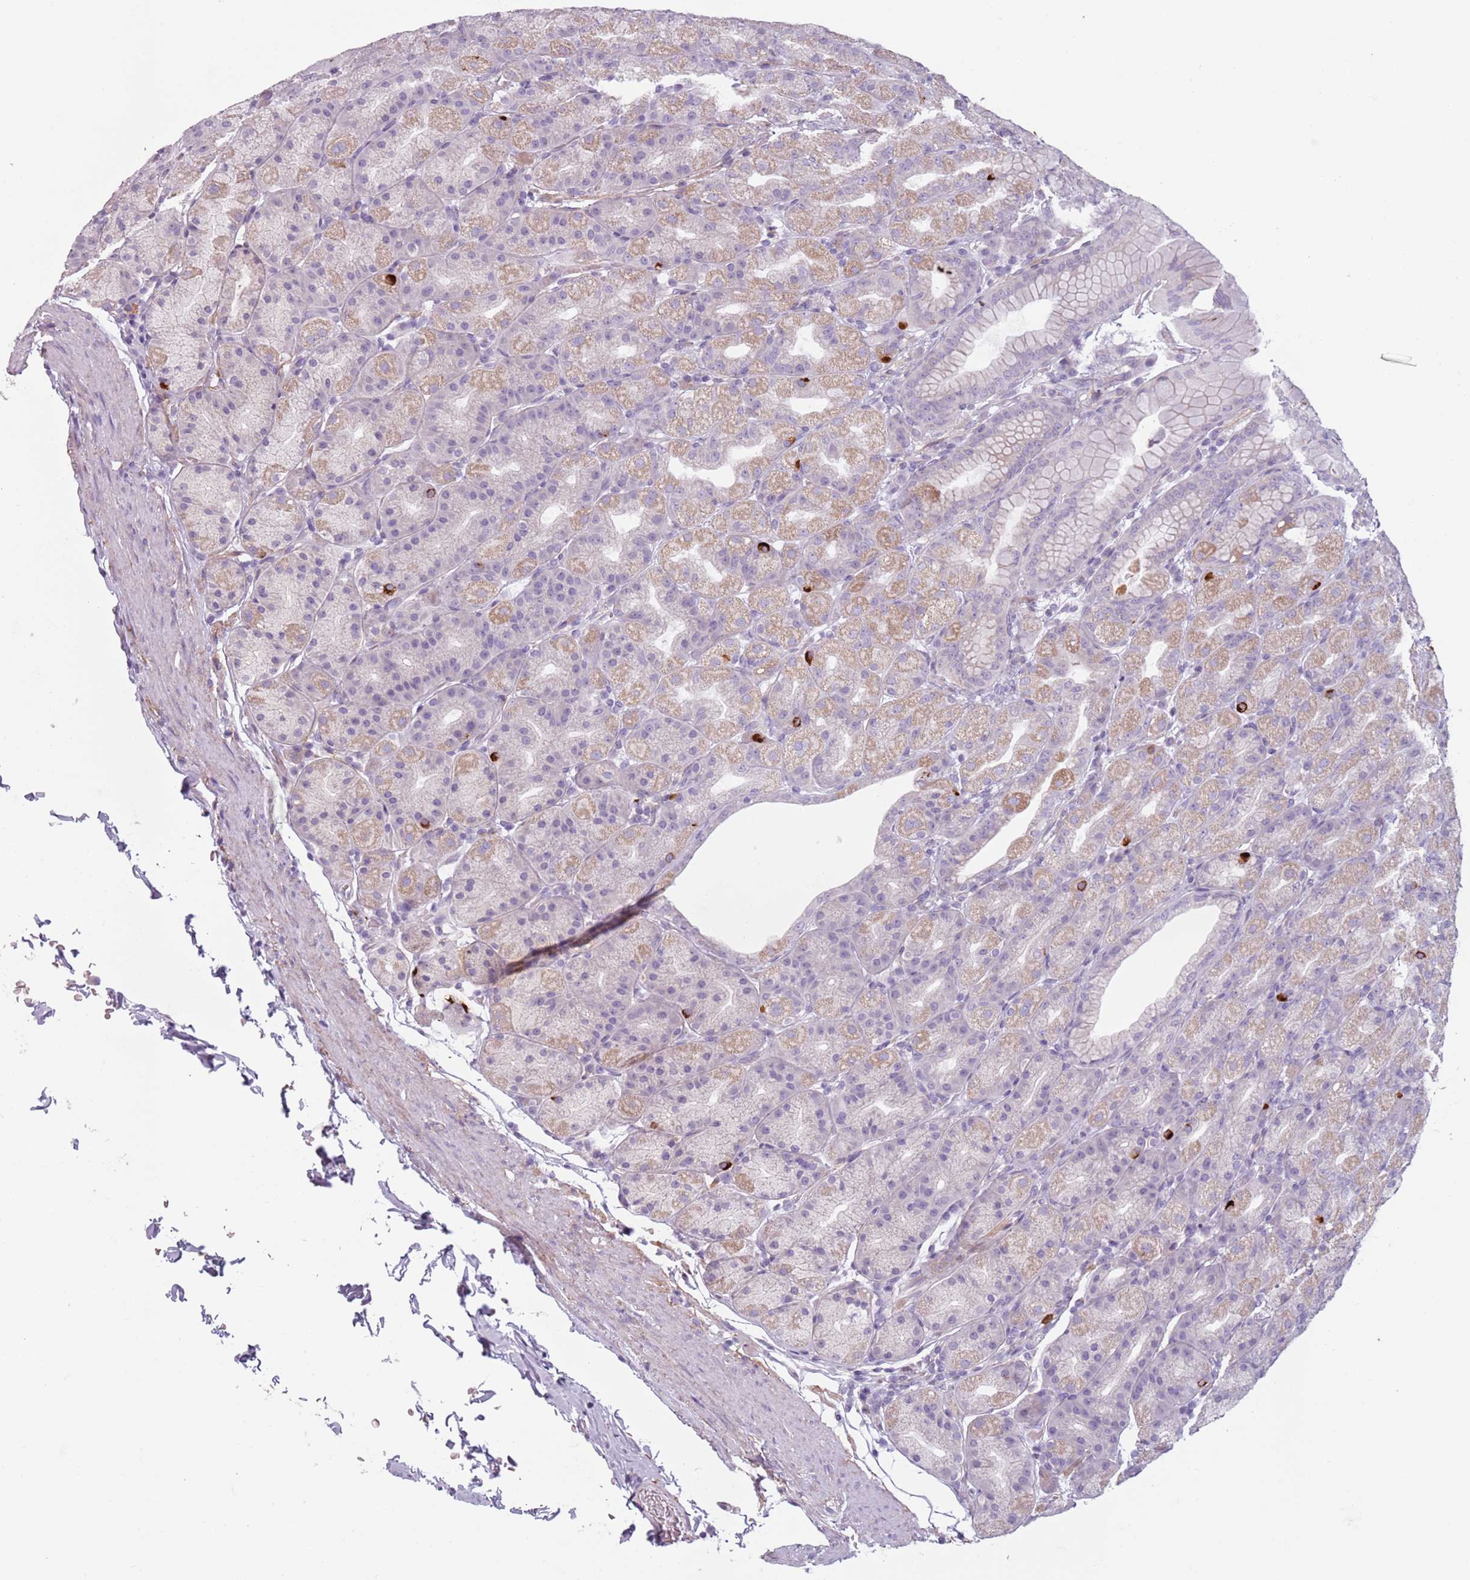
{"staining": {"intensity": "moderate", "quantity": "25%-75%", "location": "cytoplasmic/membranous"}, "tissue": "stomach", "cell_type": "Glandular cells", "image_type": "normal", "snomed": [{"axis": "morphology", "description": "Normal tissue, NOS"}, {"axis": "topography", "description": "Stomach, upper"}, {"axis": "topography", "description": "Stomach"}], "caption": "Immunohistochemistry of normal stomach demonstrates medium levels of moderate cytoplasmic/membranous staining in approximately 25%-75% of glandular cells. Ihc stains the protein of interest in brown and the nuclei are stained blue.", "gene": "MEGF8", "patient": {"sex": "male", "age": 68}}